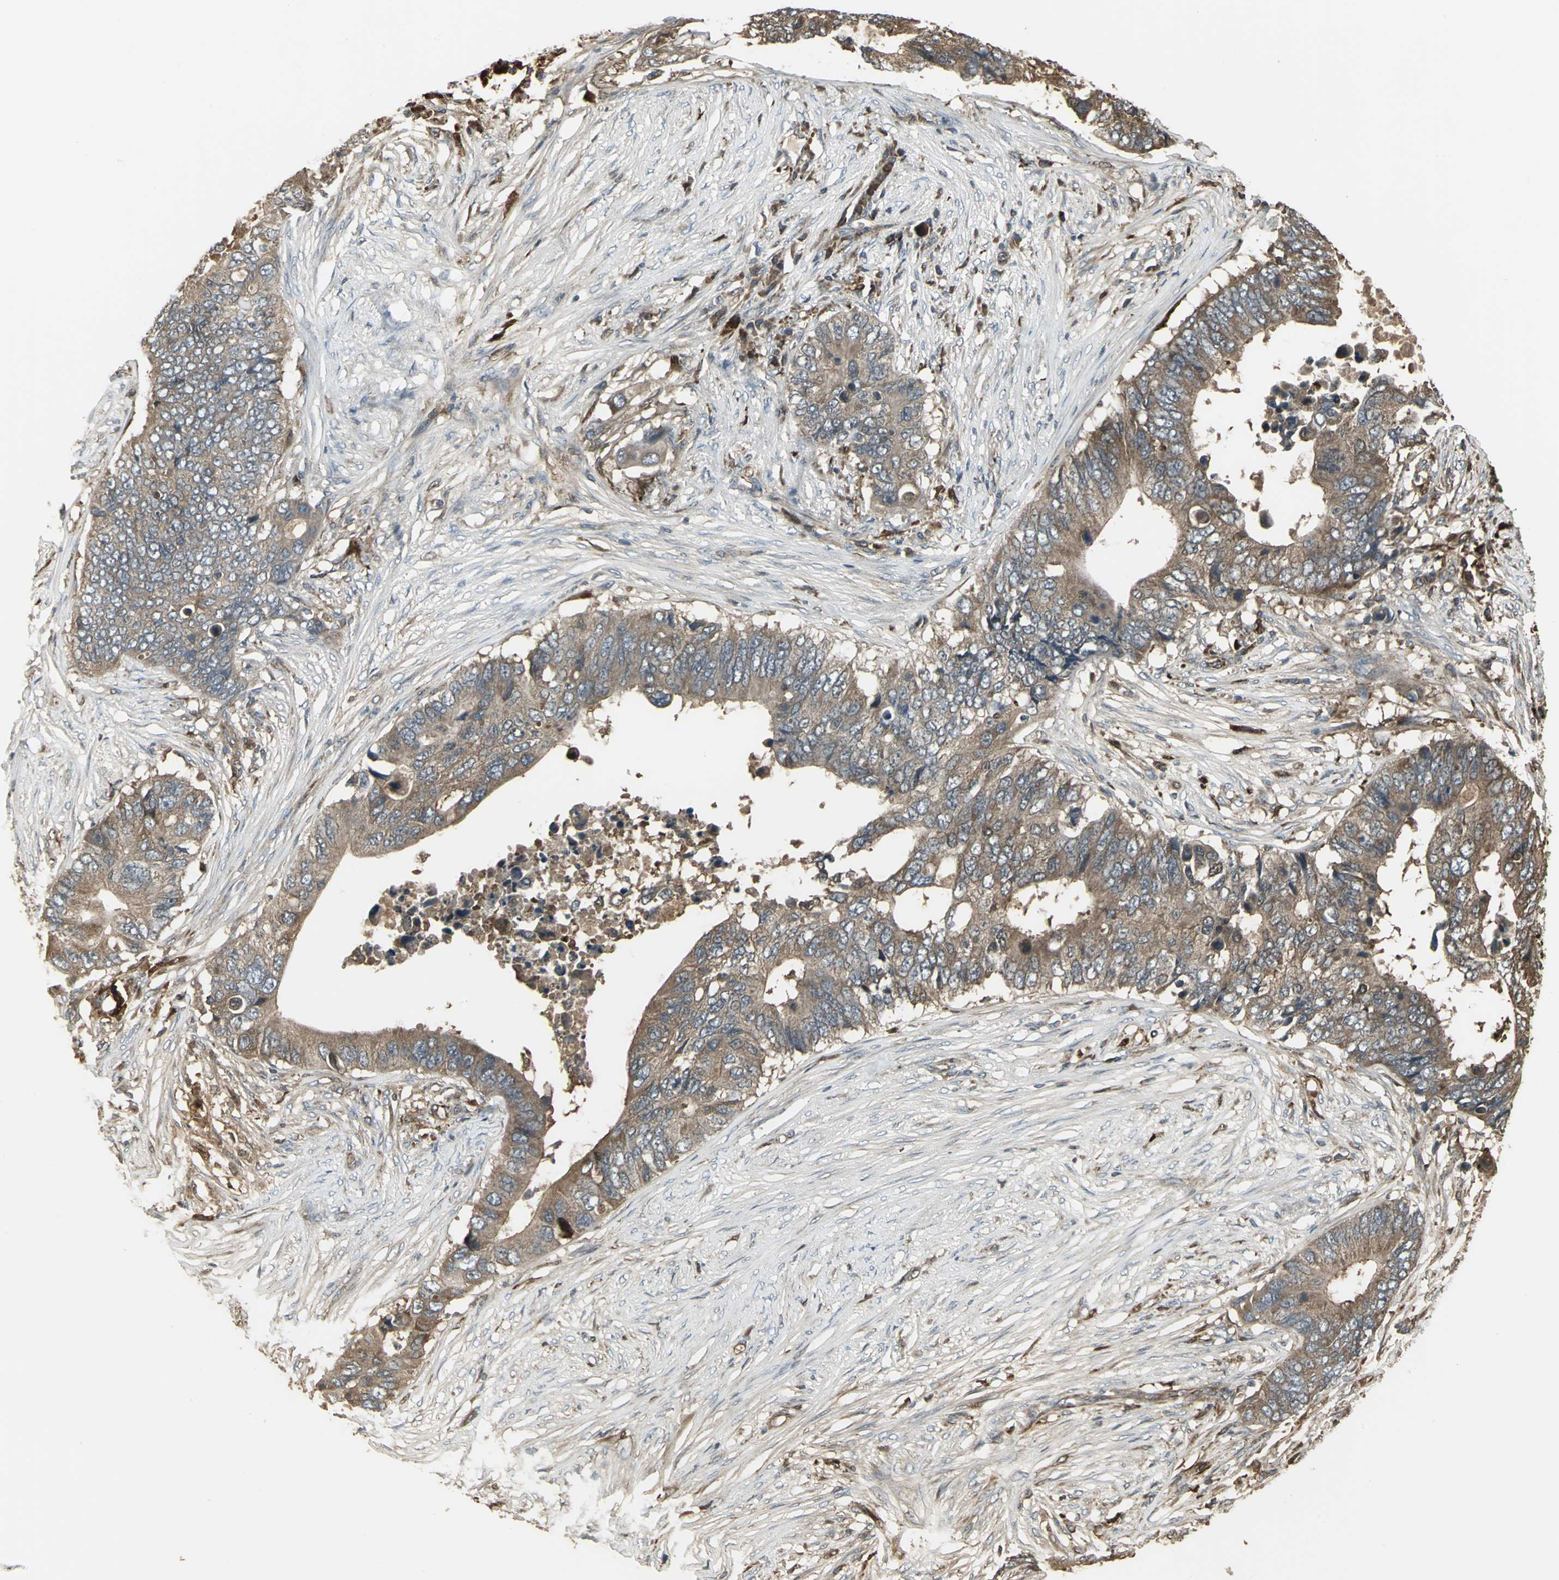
{"staining": {"intensity": "moderate", "quantity": ">75%", "location": "cytoplasmic/membranous"}, "tissue": "colorectal cancer", "cell_type": "Tumor cells", "image_type": "cancer", "snomed": [{"axis": "morphology", "description": "Adenocarcinoma, NOS"}, {"axis": "topography", "description": "Colon"}], "caption": "Colorectal cancer (adenocarcinoma) stained with a protein marker shows moderate staining in tumor cells.", "gene": "PRXL2B", "patient": {"sex": "male", "age": 71}}